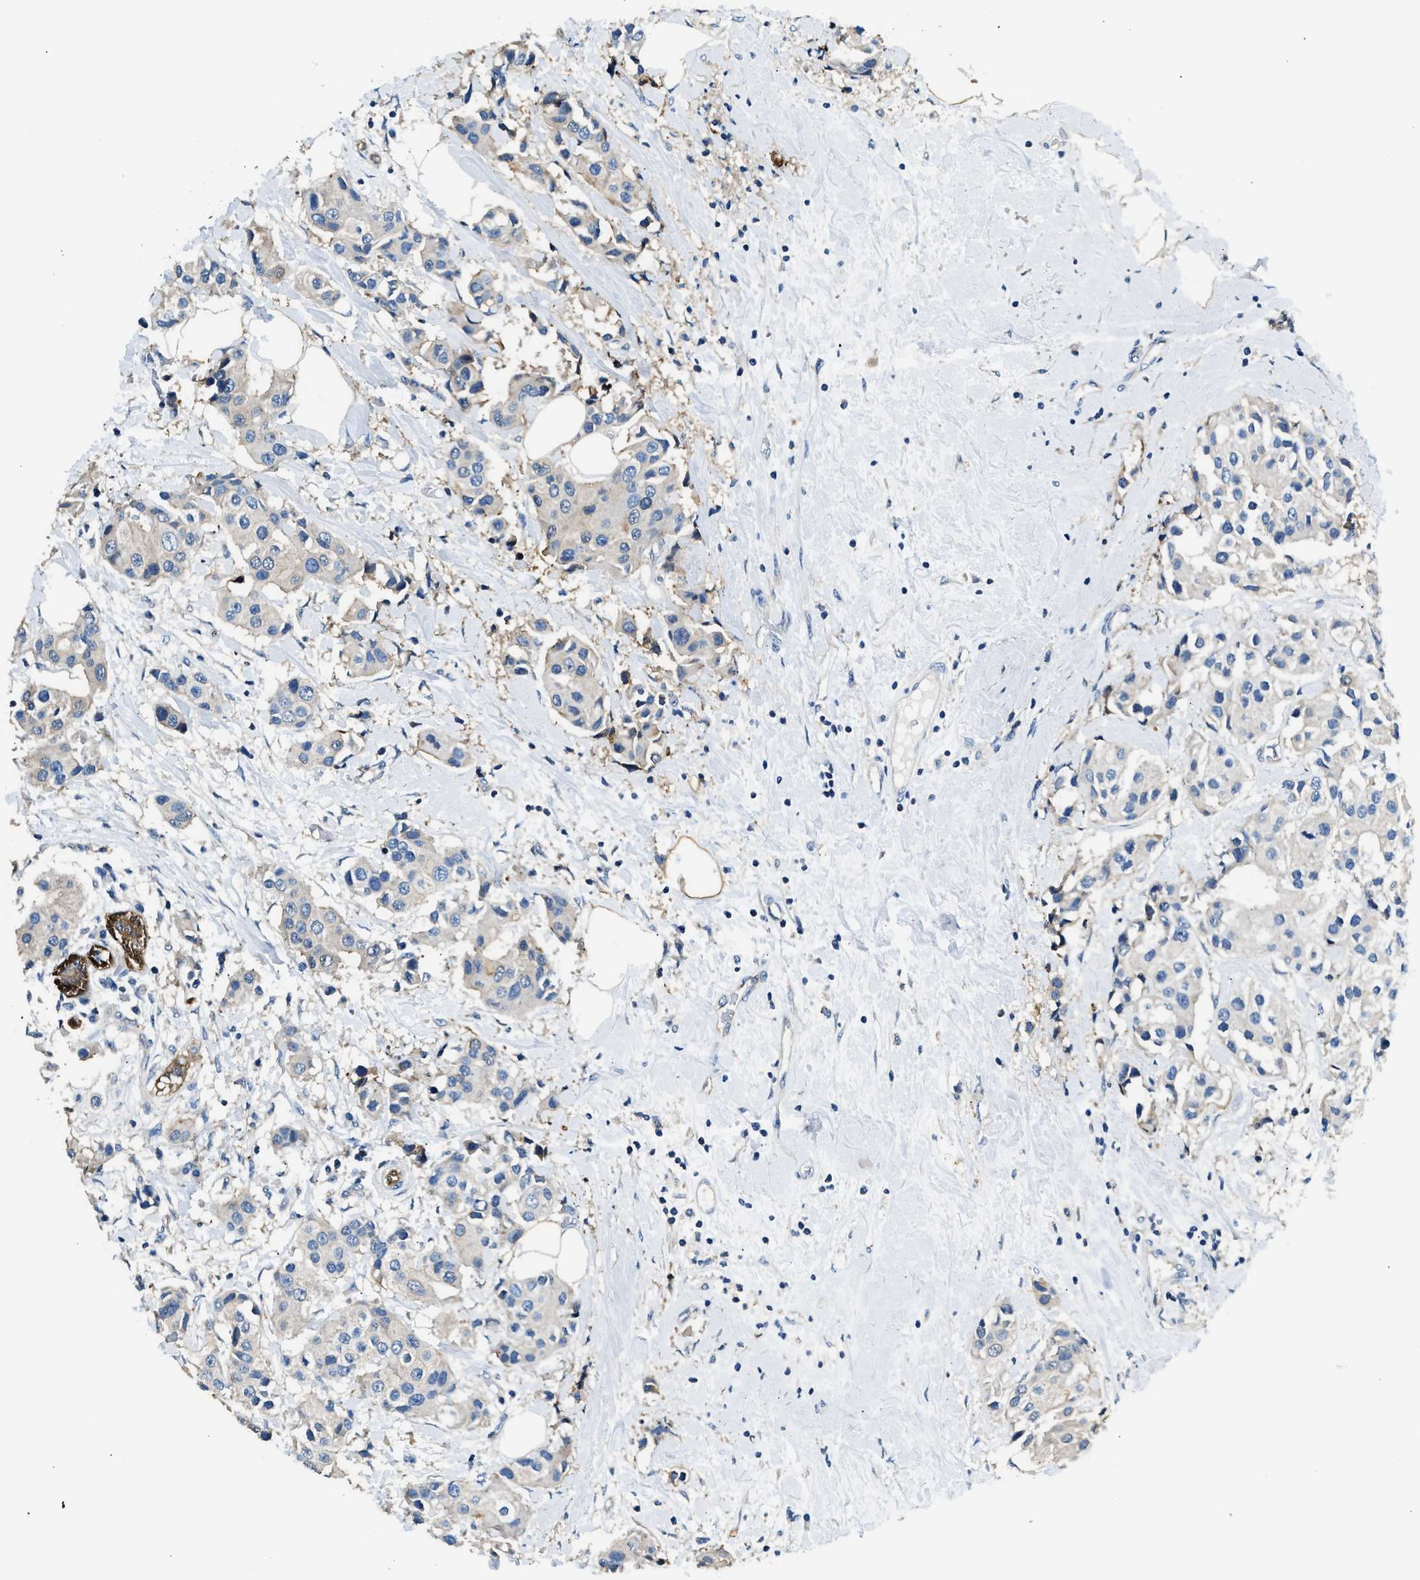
{"staining": {"intensity": "negative", "quantity": "none", "location": "none"}, "tissue": "breast cancer", "cell_type": "Tumor cells", "image_type": "cancer", "snomed": [{"axis": "morphology", "description": "Normal tissue, NOS"}, {"axis": "morphology", "description": "Duct carcinoma"}, {"axis": "topography", "description": "Breast"}], "caption": "Infiltrating ductal carcinoma (breast) was stained to show a protein in brown. There is no significant staining in tumor cells.", "gene": "ANXA3", "patient": {"sex": "female", "age": 39}}